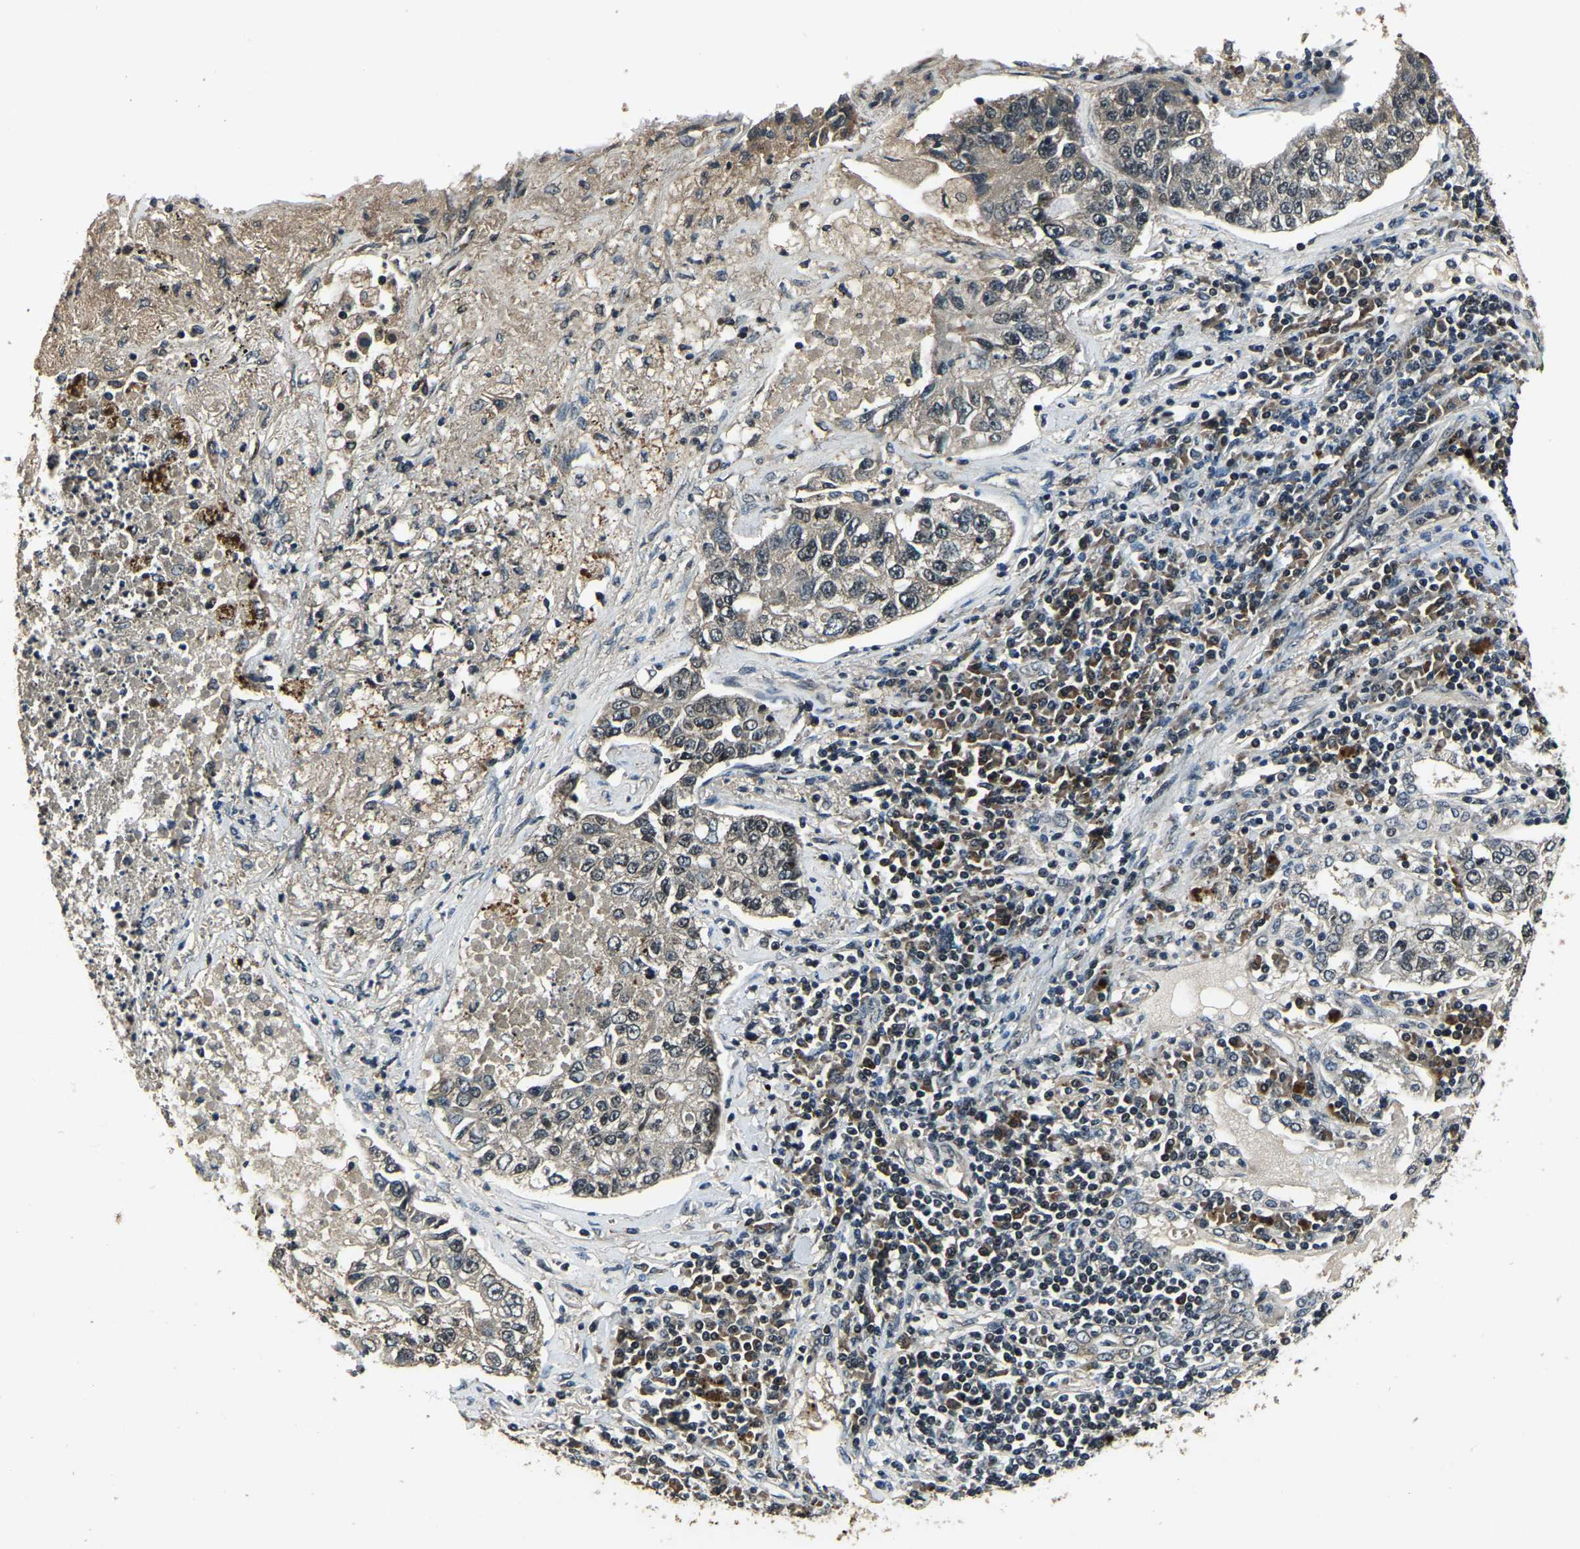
{"staining": {"intensity": "negative", "quantity": "none", "location": "none"}, "tissue": "lung cancer", "cell_type": "Tumor cells", "image_type": "cancer", "snomed": [{"axis": "morphology", "description": "Adenocarcinoma, NOS"}, {"axis": "topography", "description": "Lung"}], "caption": "Immunohistochemical staining of human lung cancer reveals no significant positivity in tumor cells.", "gene": "ANKIB1", "patient": {"sex": "male", "age": 49}}